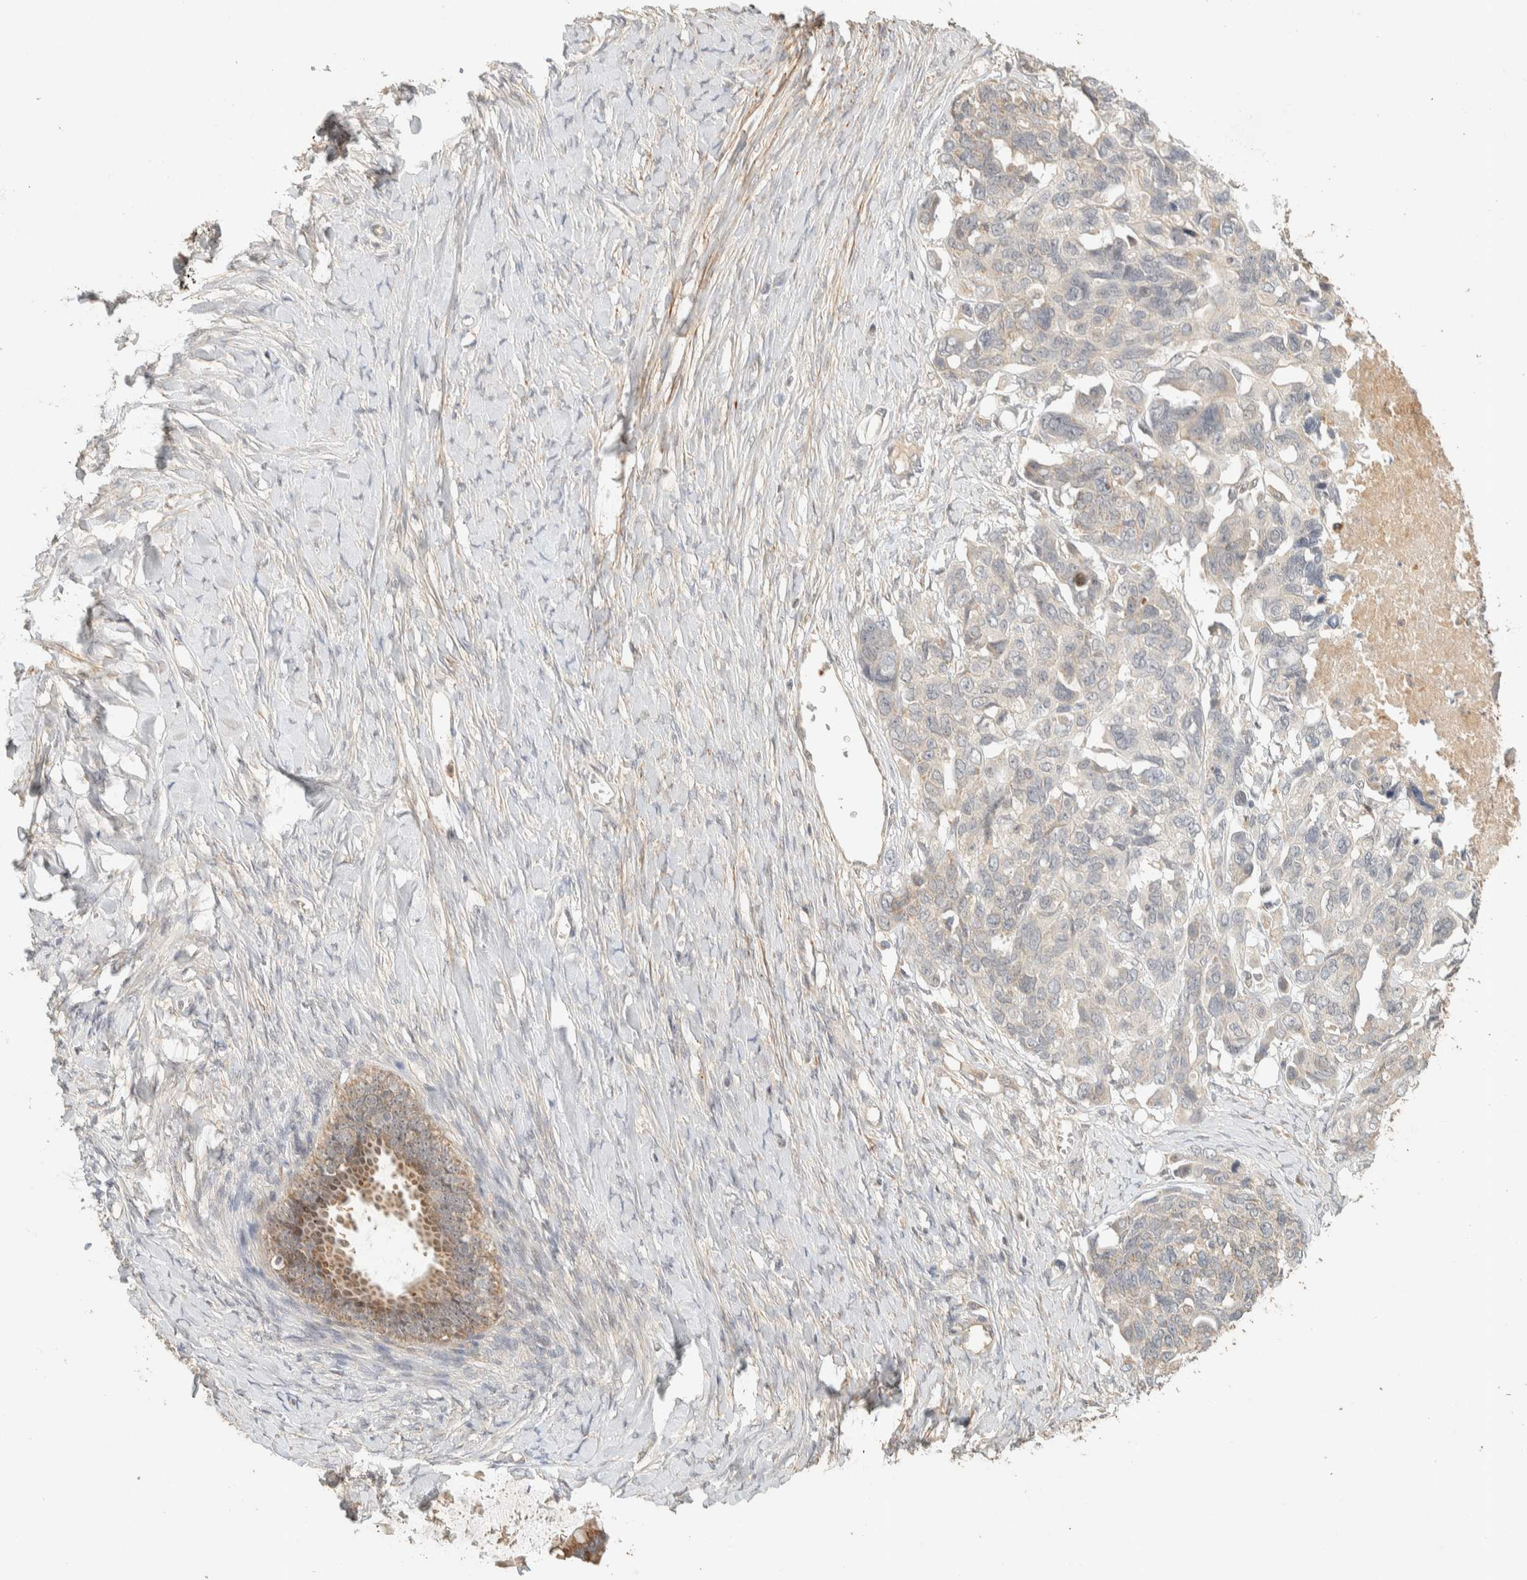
{"staining": {"intensity": "negative", "quantity": "none", "location": "none"}, "tissue": "ovarian cancer", "cell_type": "Tumor cells", "image_type": "cancer", "snomed": [{"axis": "morphology", "description": "Cystadenocarcinoma, serous, NOS"}, {"axis": "topography", "description": "Ovary"}], "caption": "Immunohistochemistry micrograph of neoplastic tissue: human ovarian cancer stained with DAB reveals no significant protein positivity in tumor cells.", "gene": "ITPA", "patient": {"sex": "female", "age": 79}}